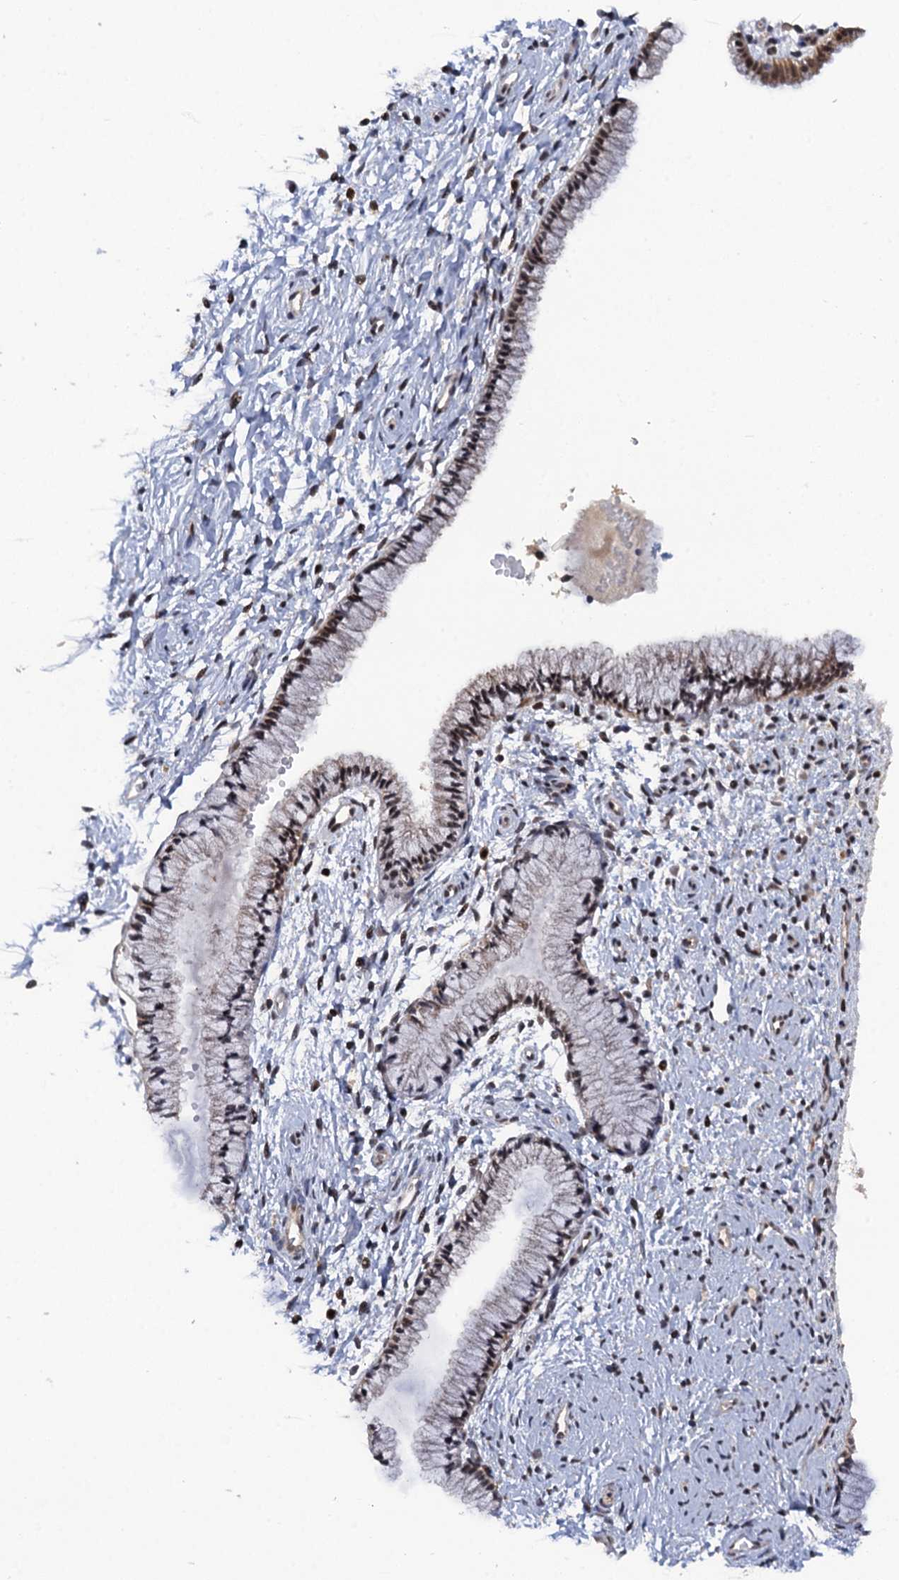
{"staining": {"intensity": "moderate", "quantity": "25%-75%", "location": "nuclear"}, "tissue": "cervix", "cell_type": "Glandular cells", "image_type": "normal", "snomed": [{"axis": "morphology", "description": "Normal tissue, NOS"}, {"axis": "topography", "description": "Cervix"}], "caption": "This histopathology image demonstrates unremarkable cervix stained with immunohistochemistry (IHC) to label a protein in brown. The nuclear of glandular cells show moderate positivity for the protein. Nuclei are counter-stained blue.", "gene": "ZAR1L", "patient": {"sex": "female", "age": 33}}